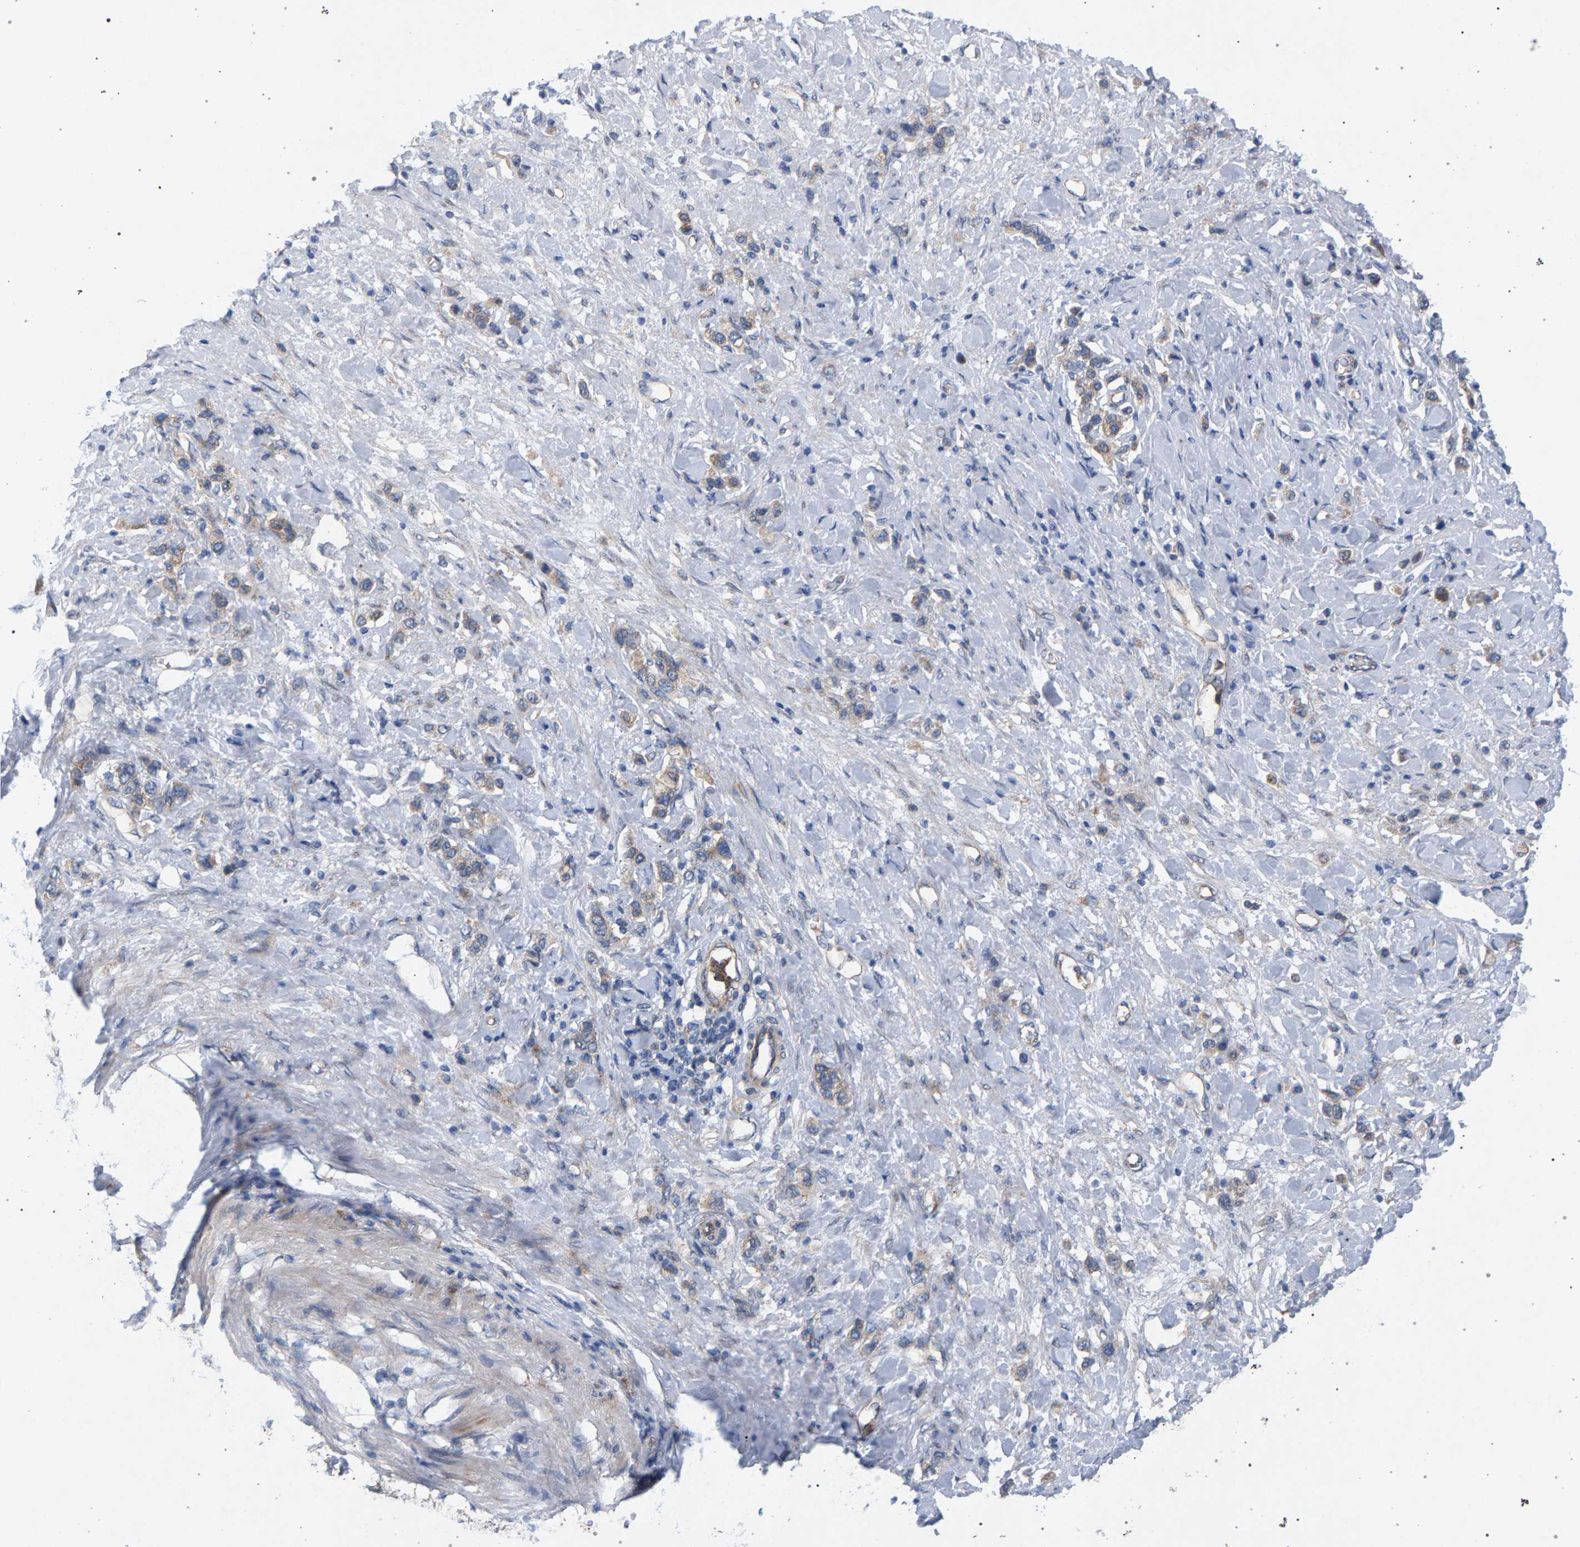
{"staining": {"intensity": "weak", "quantity": "25%-75%", "location": "cytoplasmic/membranous"}, "tissue": "stomach cancer", "cell_type": "Tumor cells", "image_type": "cancer", "snomed": [{"axis": "morphology", "description": "Adenocarcinoma, NOS"}, {"axis": "topography", "description": "Stomach"}], "caption": "An image showing weak cytoplasmic/membranous positivity in approximately 25%-75% of tumor cells in stomach cancer, as visualized by brown immunohistochemical staining.", "gene": "MAMDC2", "patient": {"sex": "female", "age": 65}}